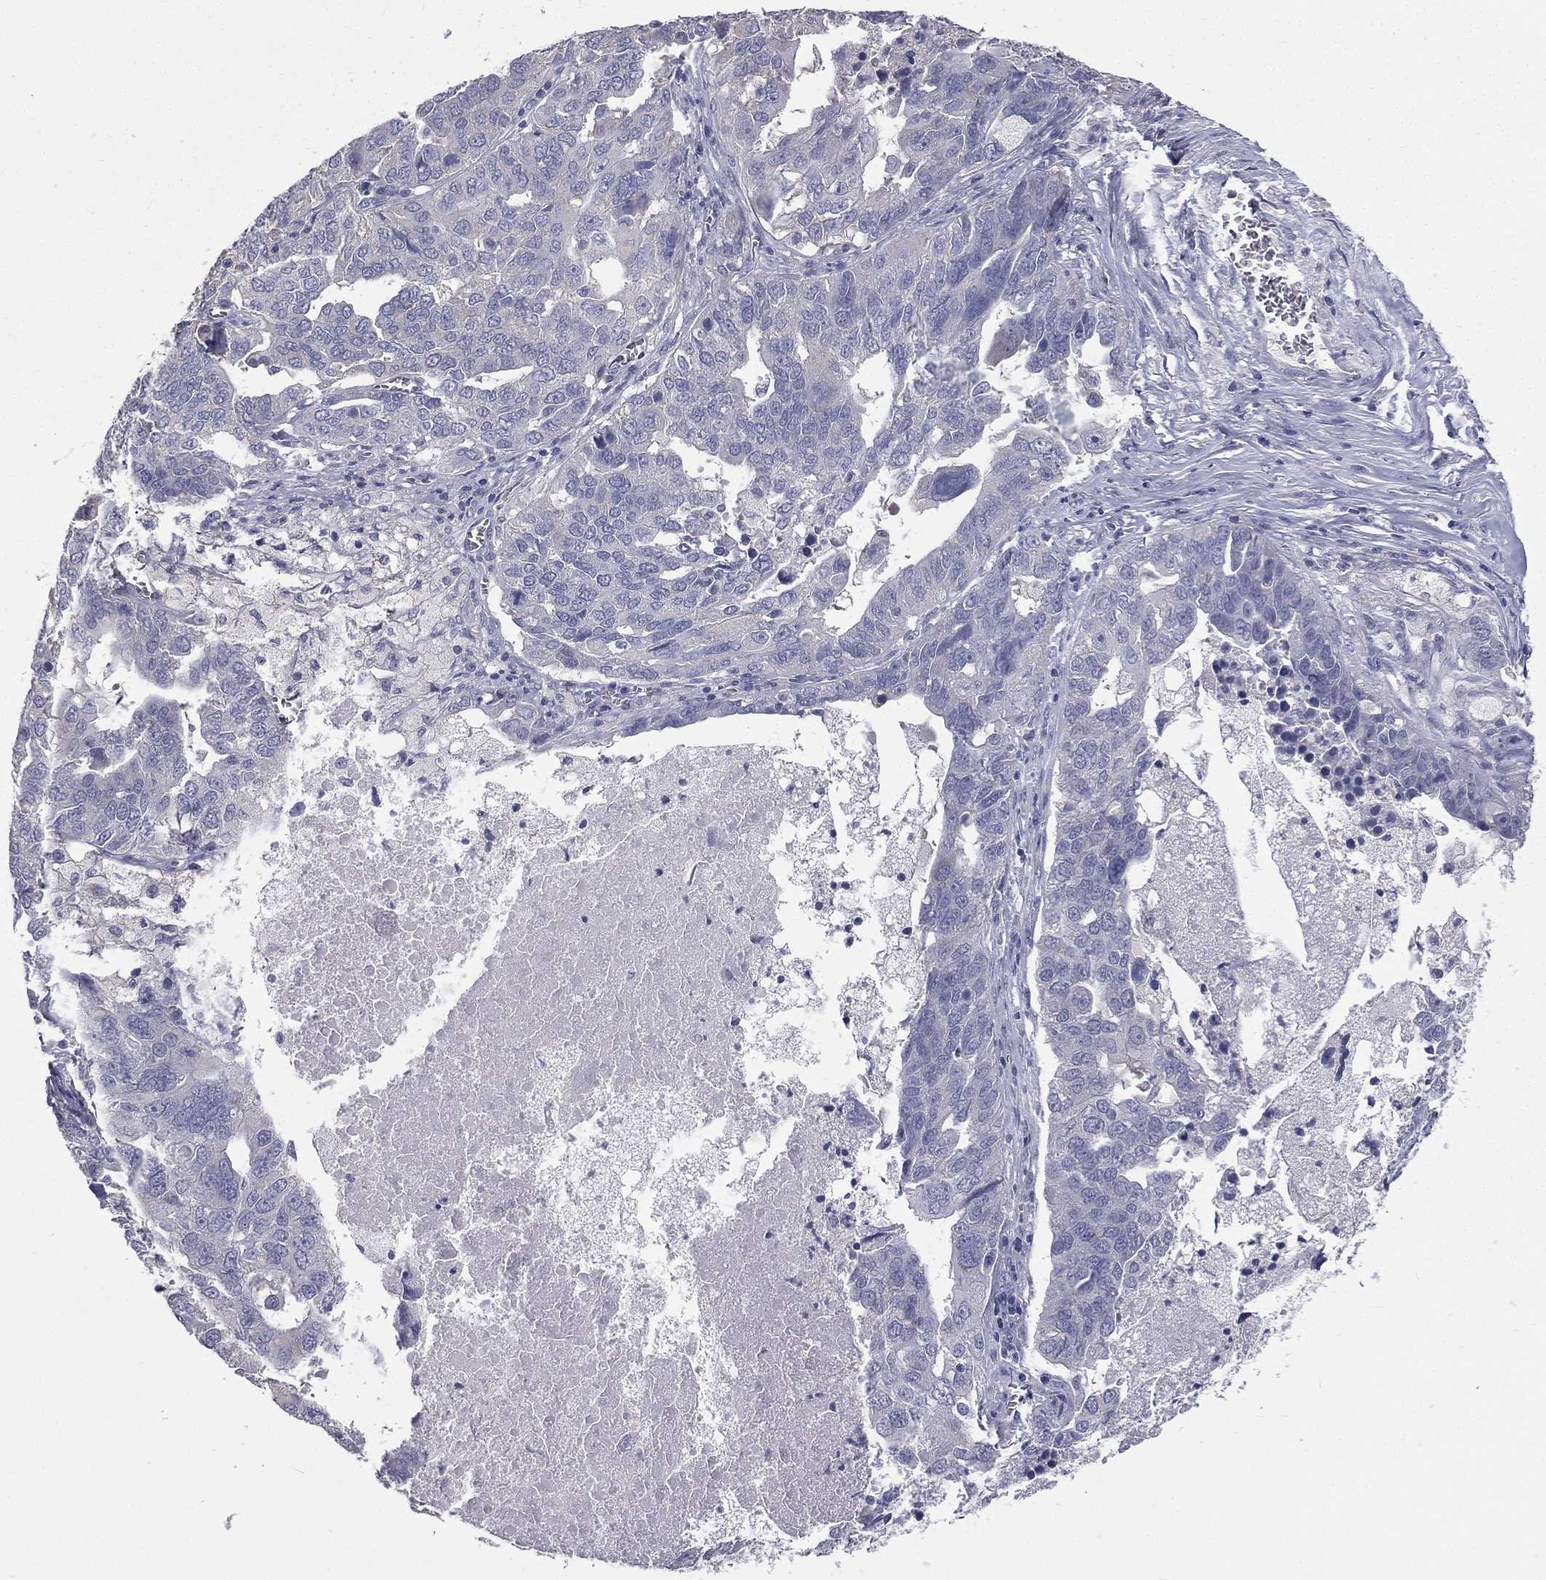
{"staining": {"intensity": "negative", "quantity": "none", "location": "none"}, "tissue": "ovarian cancer", "cell_type": "Tumor cells", "image_type": "cancer", "snomed": [{"axis": "morphology", "description": "Carcinoma, endometroid"}, {"axis": "topography", "description": "Soft tissue"}, {"axis": "topography", "description": "Ovary"}], "caption": "This is an IHC image of endometroid carcinoma (ovarian). There is no expression in tumor cells.", "gene": "MUC13", "patient": {"sex": "female", "age": 52}}